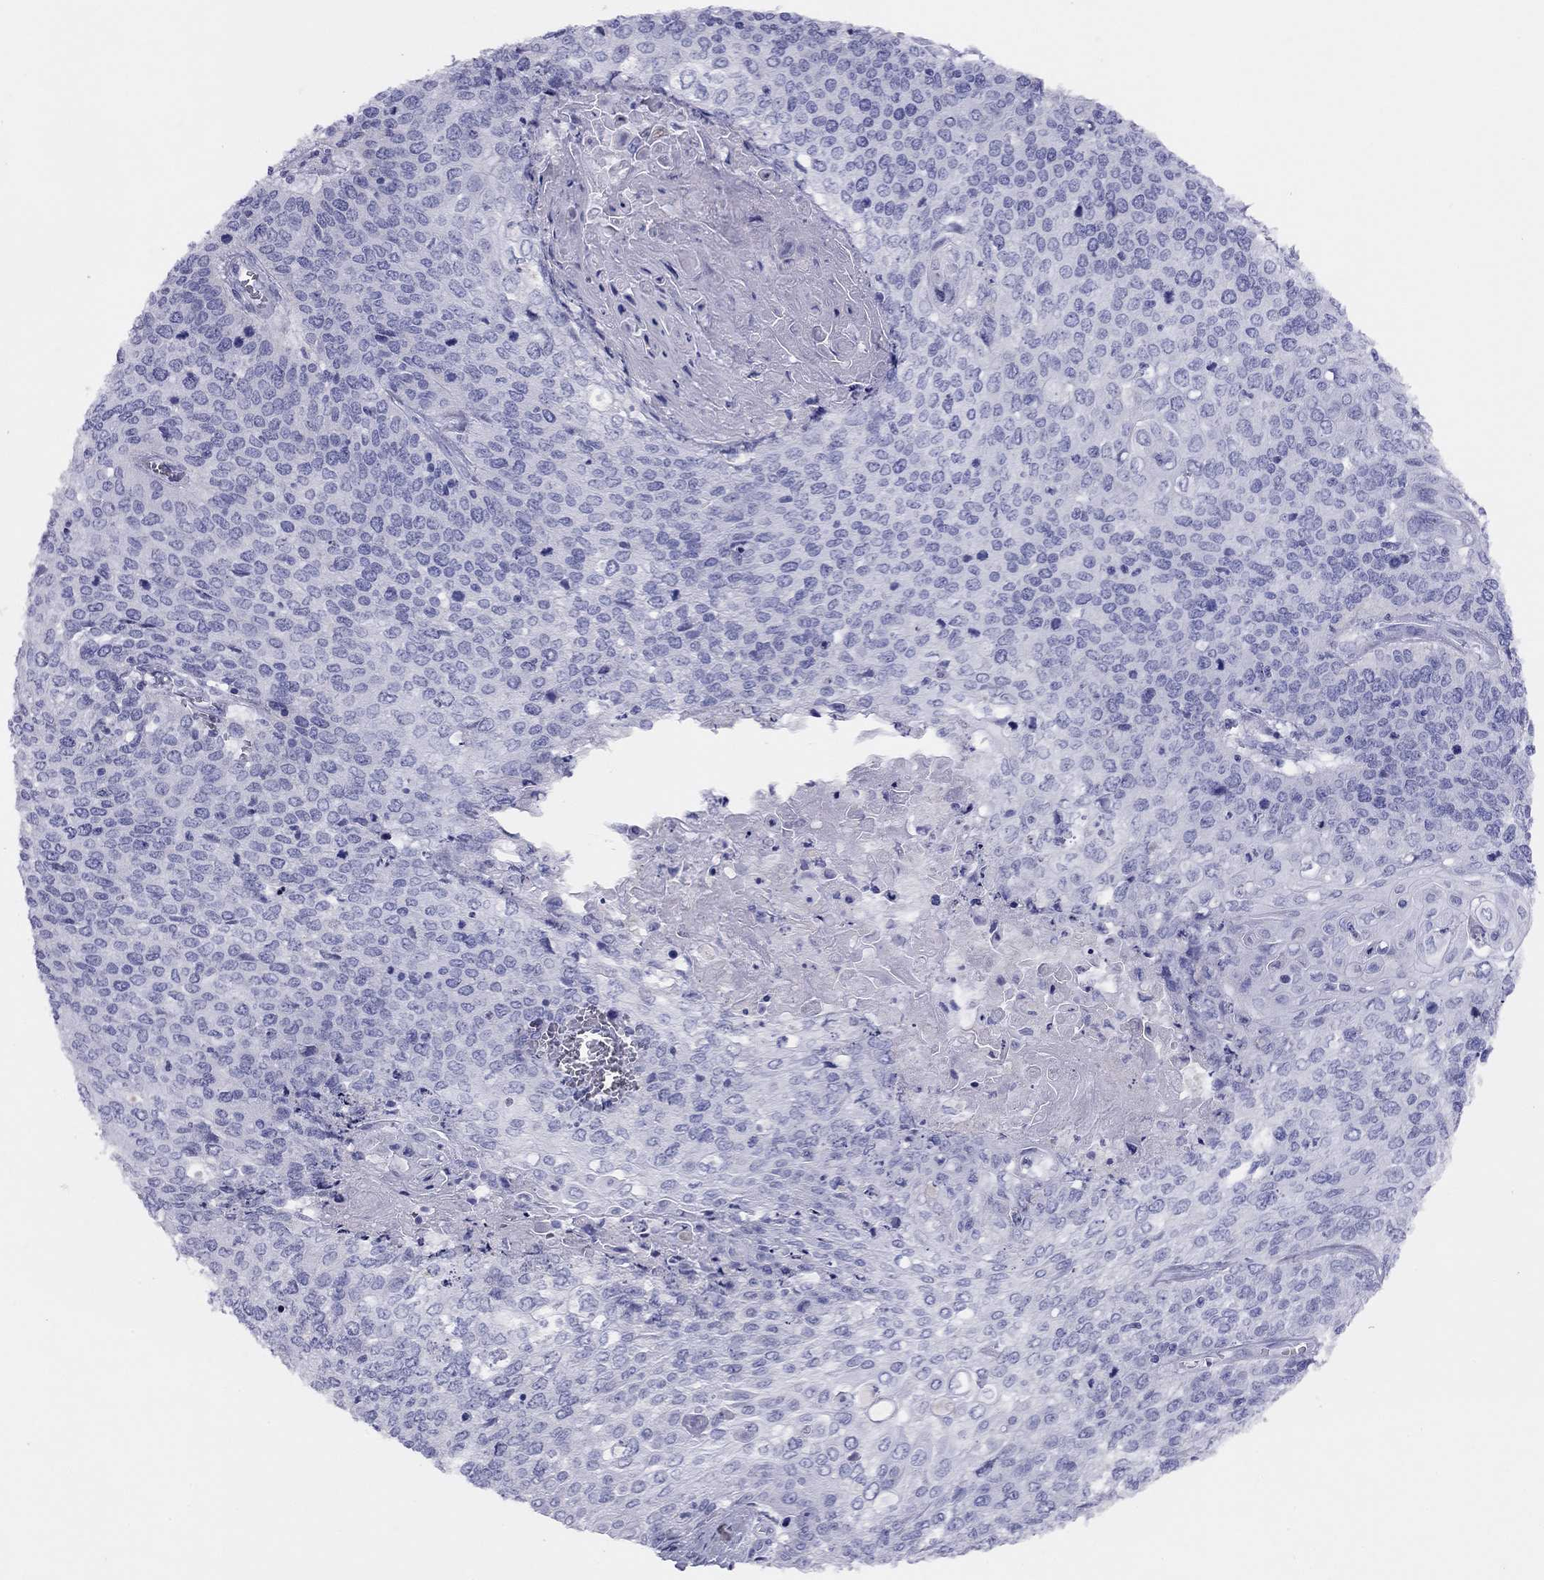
{"staining": {"intensity": "negative", "quantity": "none", "location": "none"}, "tissue": "cervical cancer", "cell_type": "Tumor cells", "image_type": "cancer", "snomed": [{"axis": "morphology", "description": "Squamous cell carcinoma, NOS"}, {"axis": "topography", "description": "Cervix"}], "caption": "Cervical squamous cell carcinoma was stained to show a protein in brown. There is no significant expression in tumor cells. (DAB (3,3'-diaminobenzidine) IHC visualized using brightfield microscopy, high magnification).", "gene": "DPY19L2", "patient": {"sex": "female", "age": 39}}